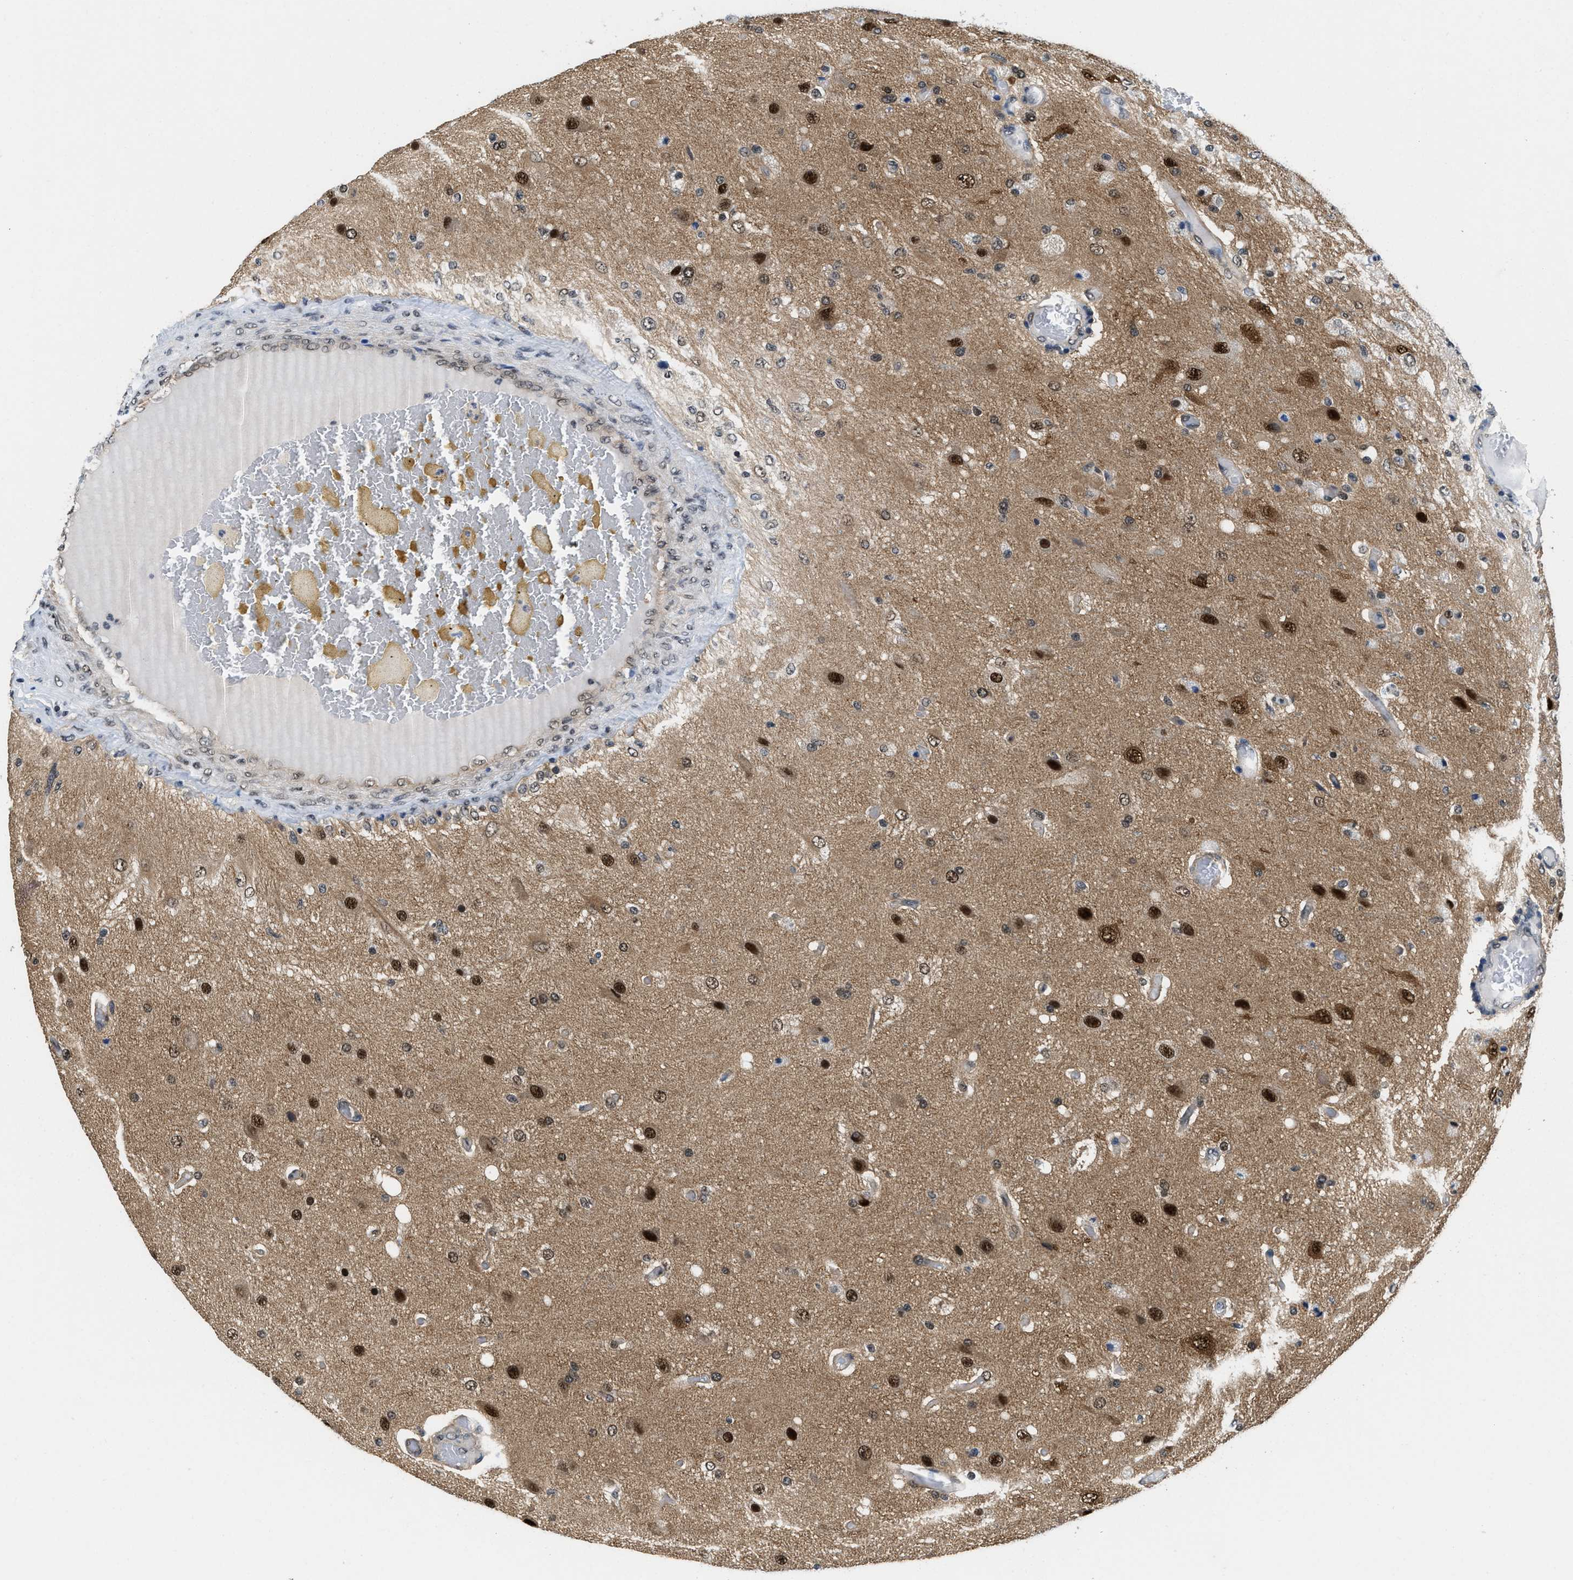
{"staining": {"intensity": "strong", "quantity": ">75%", "location": "nuclear"}, "tissue": "glioma", "cell_type": "Tumor cells", "image_type": "cancer", "snomed": [{"axis": "morphology", "description": "Normal tissue, NOS"}, {"axis": "morphology", "description": "Glioma, malignant, High grade"}, {"axis": "topography", "description": "Cerebral cortex"}], "caption": "Brown immunohistochemical staining in malignant high-grade glioma reveals strong nuclear positivity in approximately >75% of tumor cells.", "gene": "SAFB", "patient": {"sex": "male", "age": 77}}